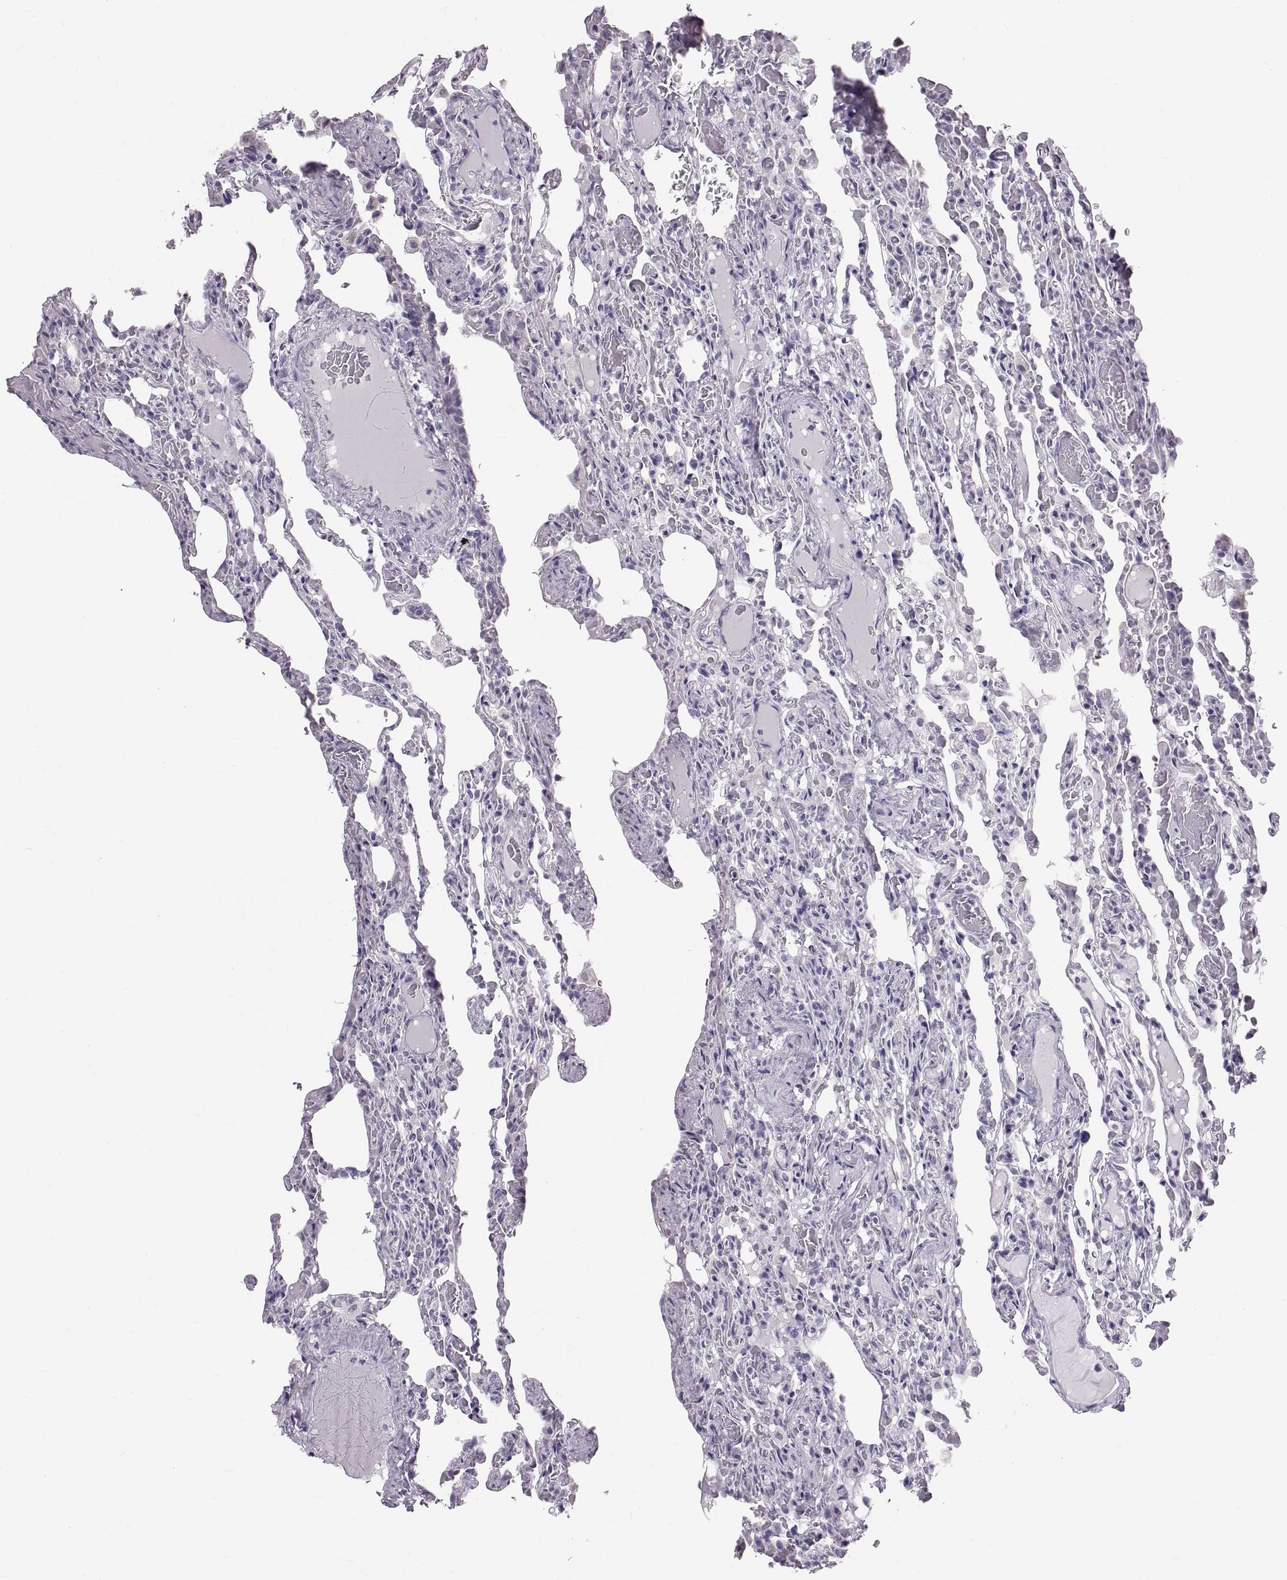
{"staining": {"intensity": "negative", "quantity": "none", "location": "none"}, "tissue": "lung", "cell_type": "Alveolar cells", "image_type": "normal", "snomed": [{"axis": "morphology", "description": "Normal tissue, NOS"}, {"axis": "topography", "description": "Lung"}], "caption": "IHC of unremarkable lung exhibits no expression in alveolar cells.", "gene": "WBP2NL", "patient": {"sex": "female", "age": 43}}